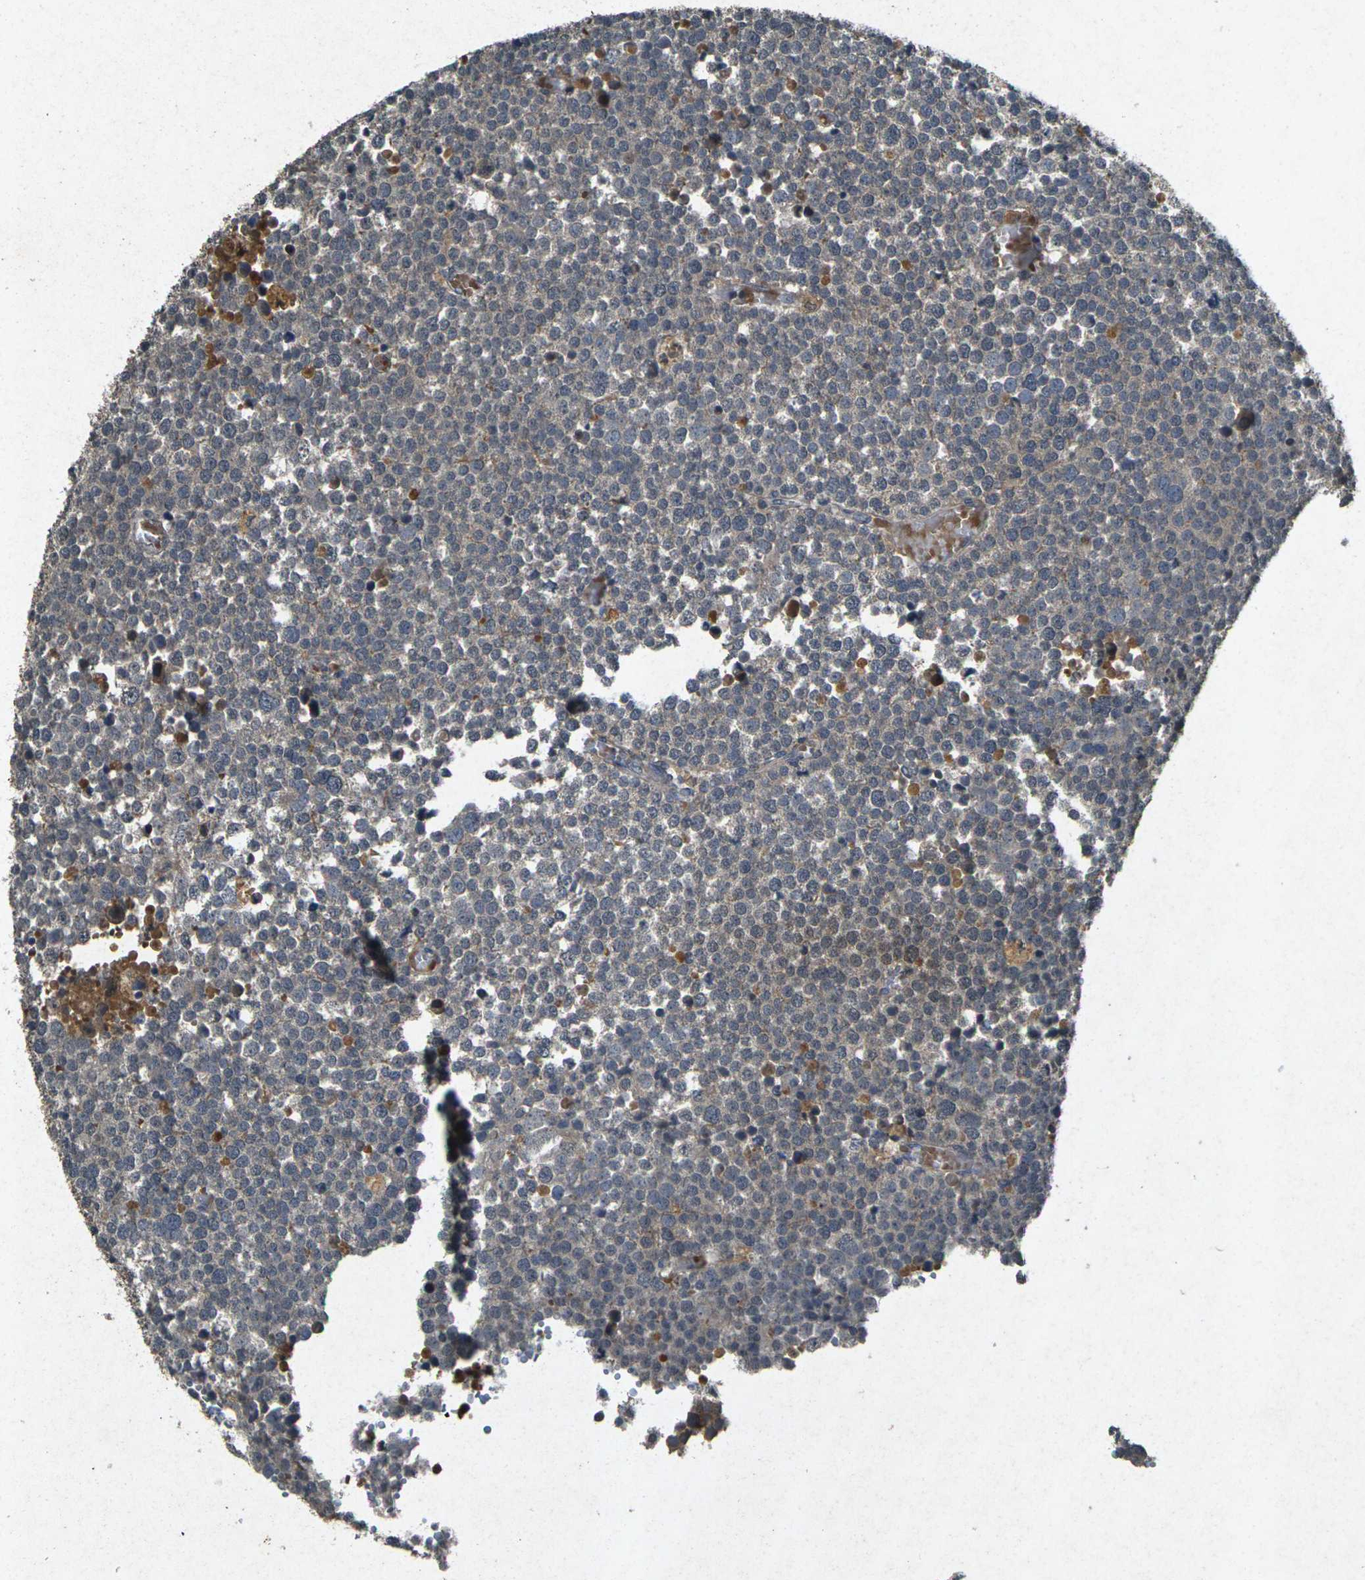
{"staining": {"intensity": "moderate", "quantity": "25%-75%", "location": "cytoplasmic/membranous"}, "tissue": "testis cancer", "cell_type": "Tumor cells", "image_type": "cancer", "snomed": [{"axis": "morphology", "description": "Seminoma, NOS"}, {"axis": "topography", "description": "Testis"}], "caption": "Testis cancer stained for a protein displays moderate cytoplasmic/membranous positivity in tumor cells.", "gene": "RGMA", "patient": {"sex": "male", "age": 71}}